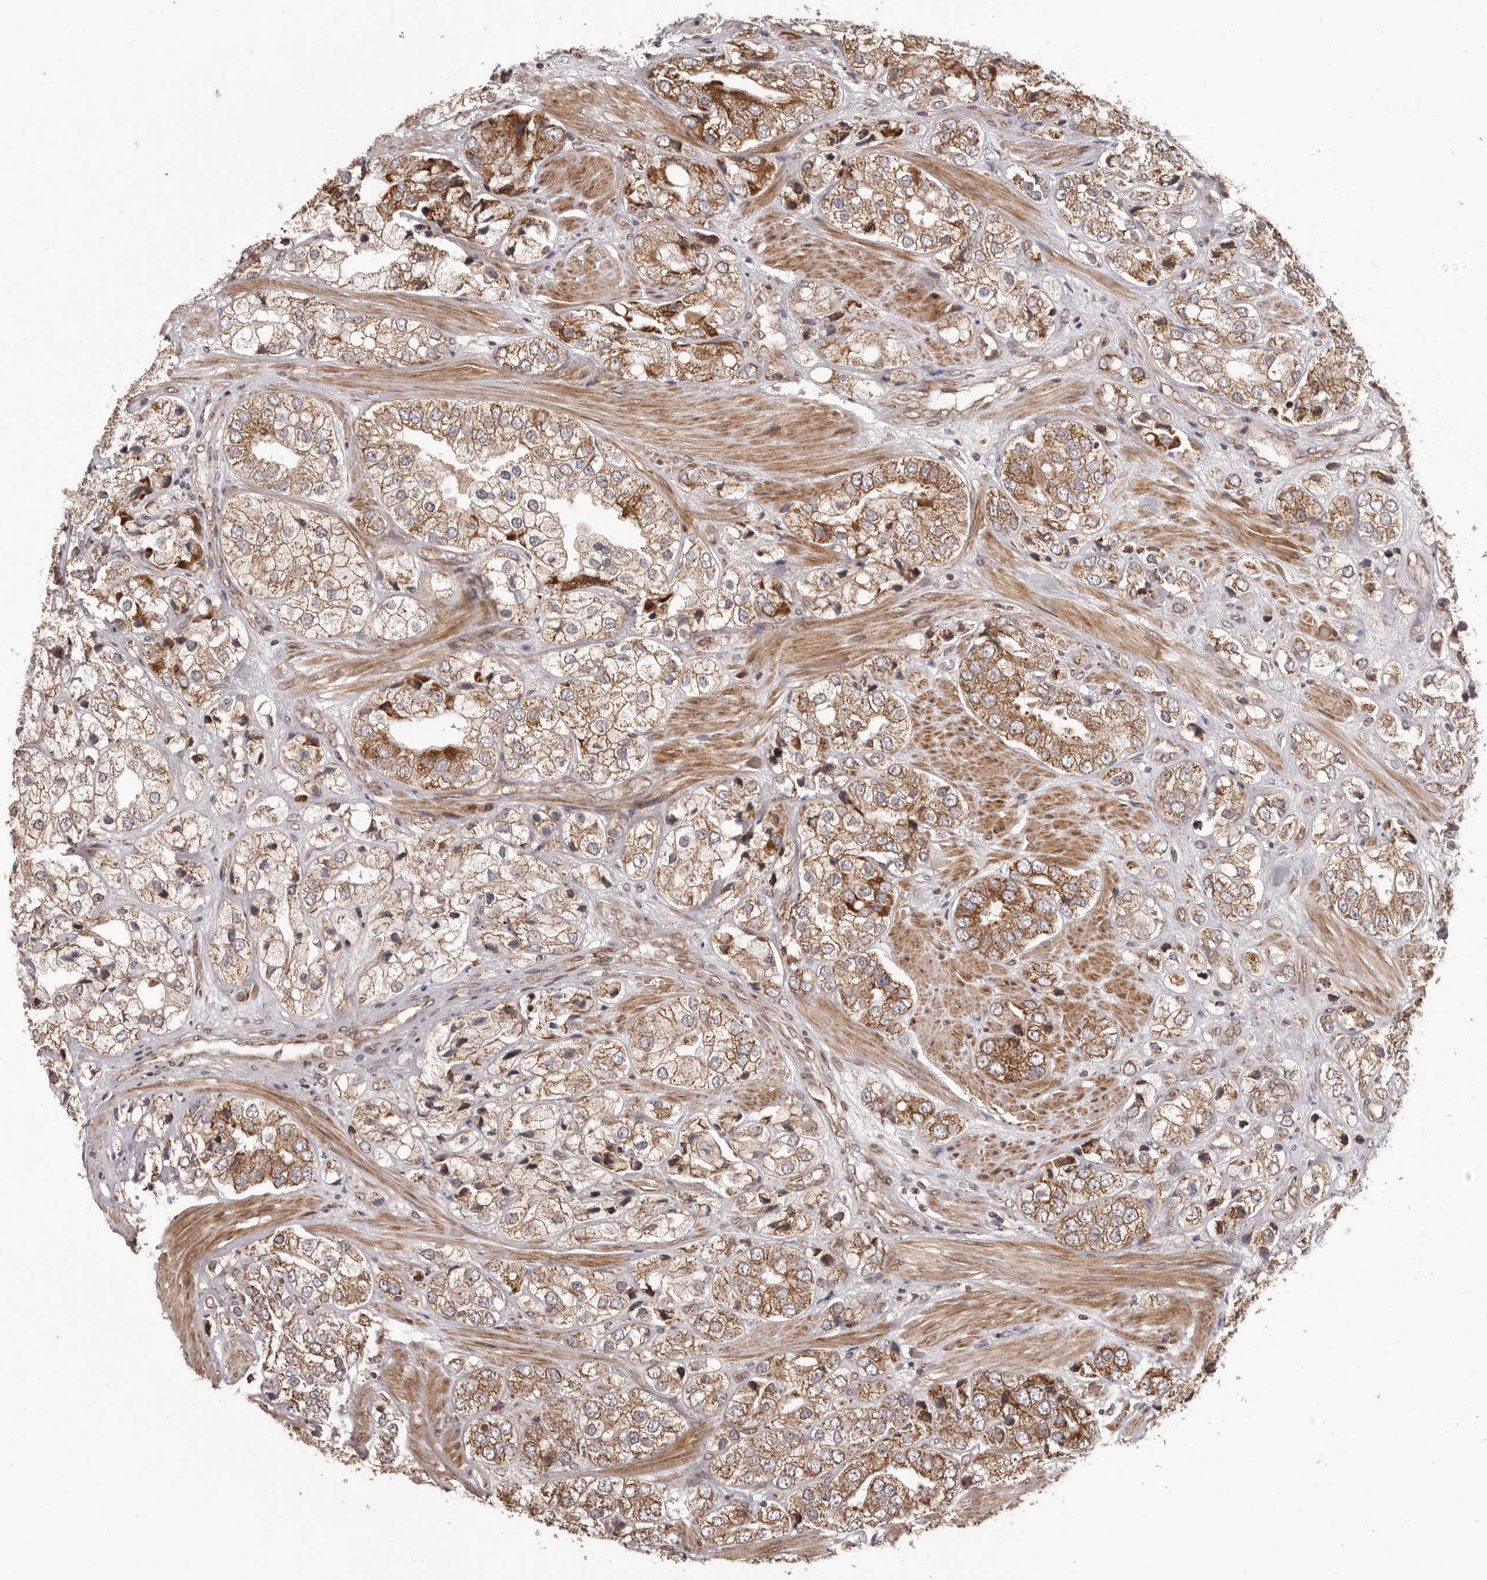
{"staining": {"intensity": "strong", "quantity": "25%-75%", "location": "cytoplasmic/membranous"}, "tissue": "prostate cancer", "cell_type": "Tumor cells", "image_type": "cancer", "snomed": [{"axis": "morphology", "description": "Adenocarcinoma, High grade"}, {"axis": "topography", "description": "Prostate"}], "caption": "Immunohistochemical staining of adenocarcinoma (high-grade) (prostate) reveals high levels of strong cytoplasmic/membranous protein expression in approximately 25%-75% of tumor cells. (Brightfield microscopy of DAB IHC at high magnification).", "gene": "CHRM2", "patient": {"sex": "male", "age": 50}}